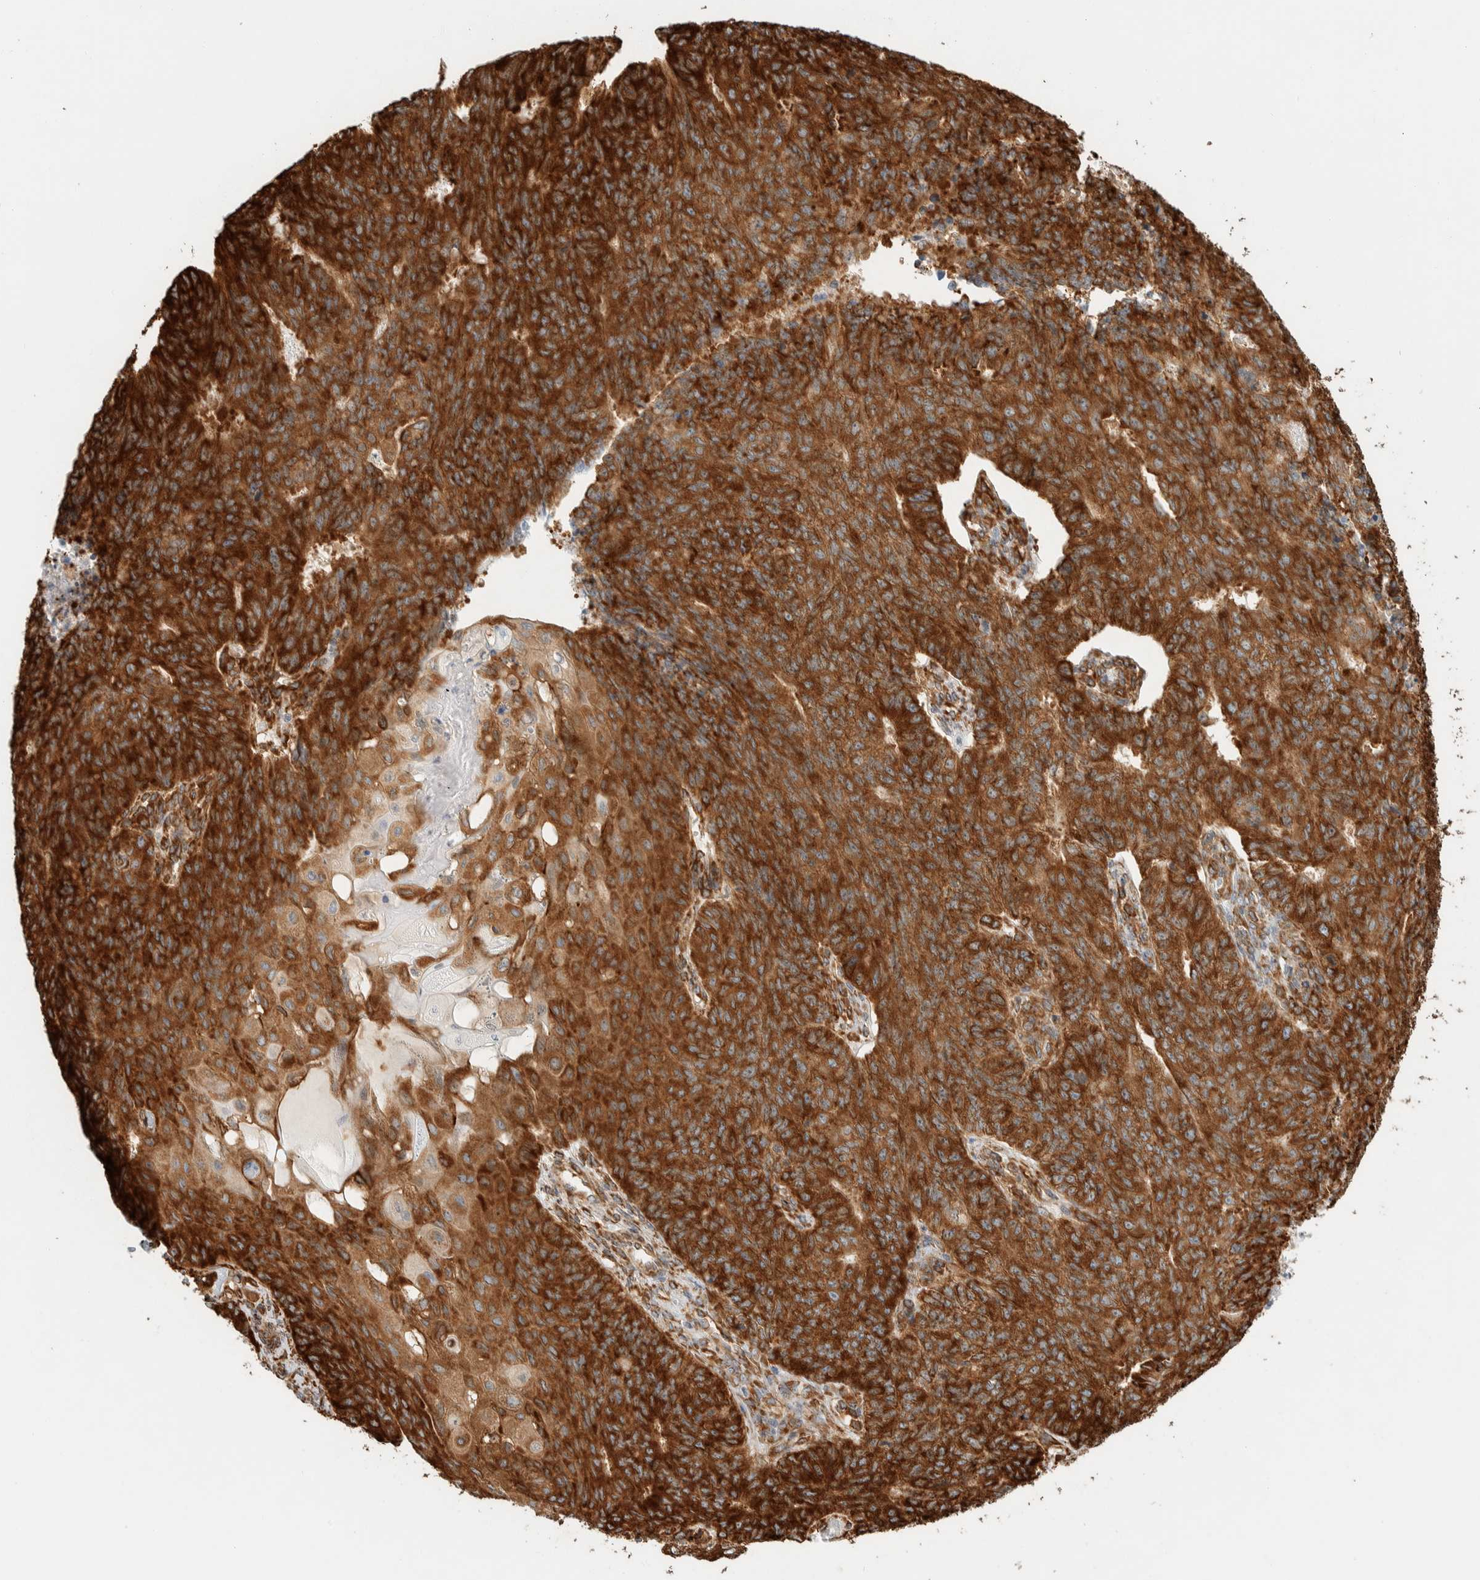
{"staining": {"intensity": "strong", "quantity": ">75%", "location": "cytoplasmic/membranous"}, "tissue": "endometrial cancer", "cell_type": "Tumor cells", "image_type": "cancer", "snomed": [{"axis": "morphology", "description": "Adenocarcinoma, NOS"}, {"axis": "topography", "description": "Endometrium"}], "caption": "Endometrial cancer (adenocarcinoma) tissue shows strong cytoplasmic/membranous staining in about >75% of tumor cells", "gene": "LLGL2", "patient": {"sex": "female", "age": 32}}